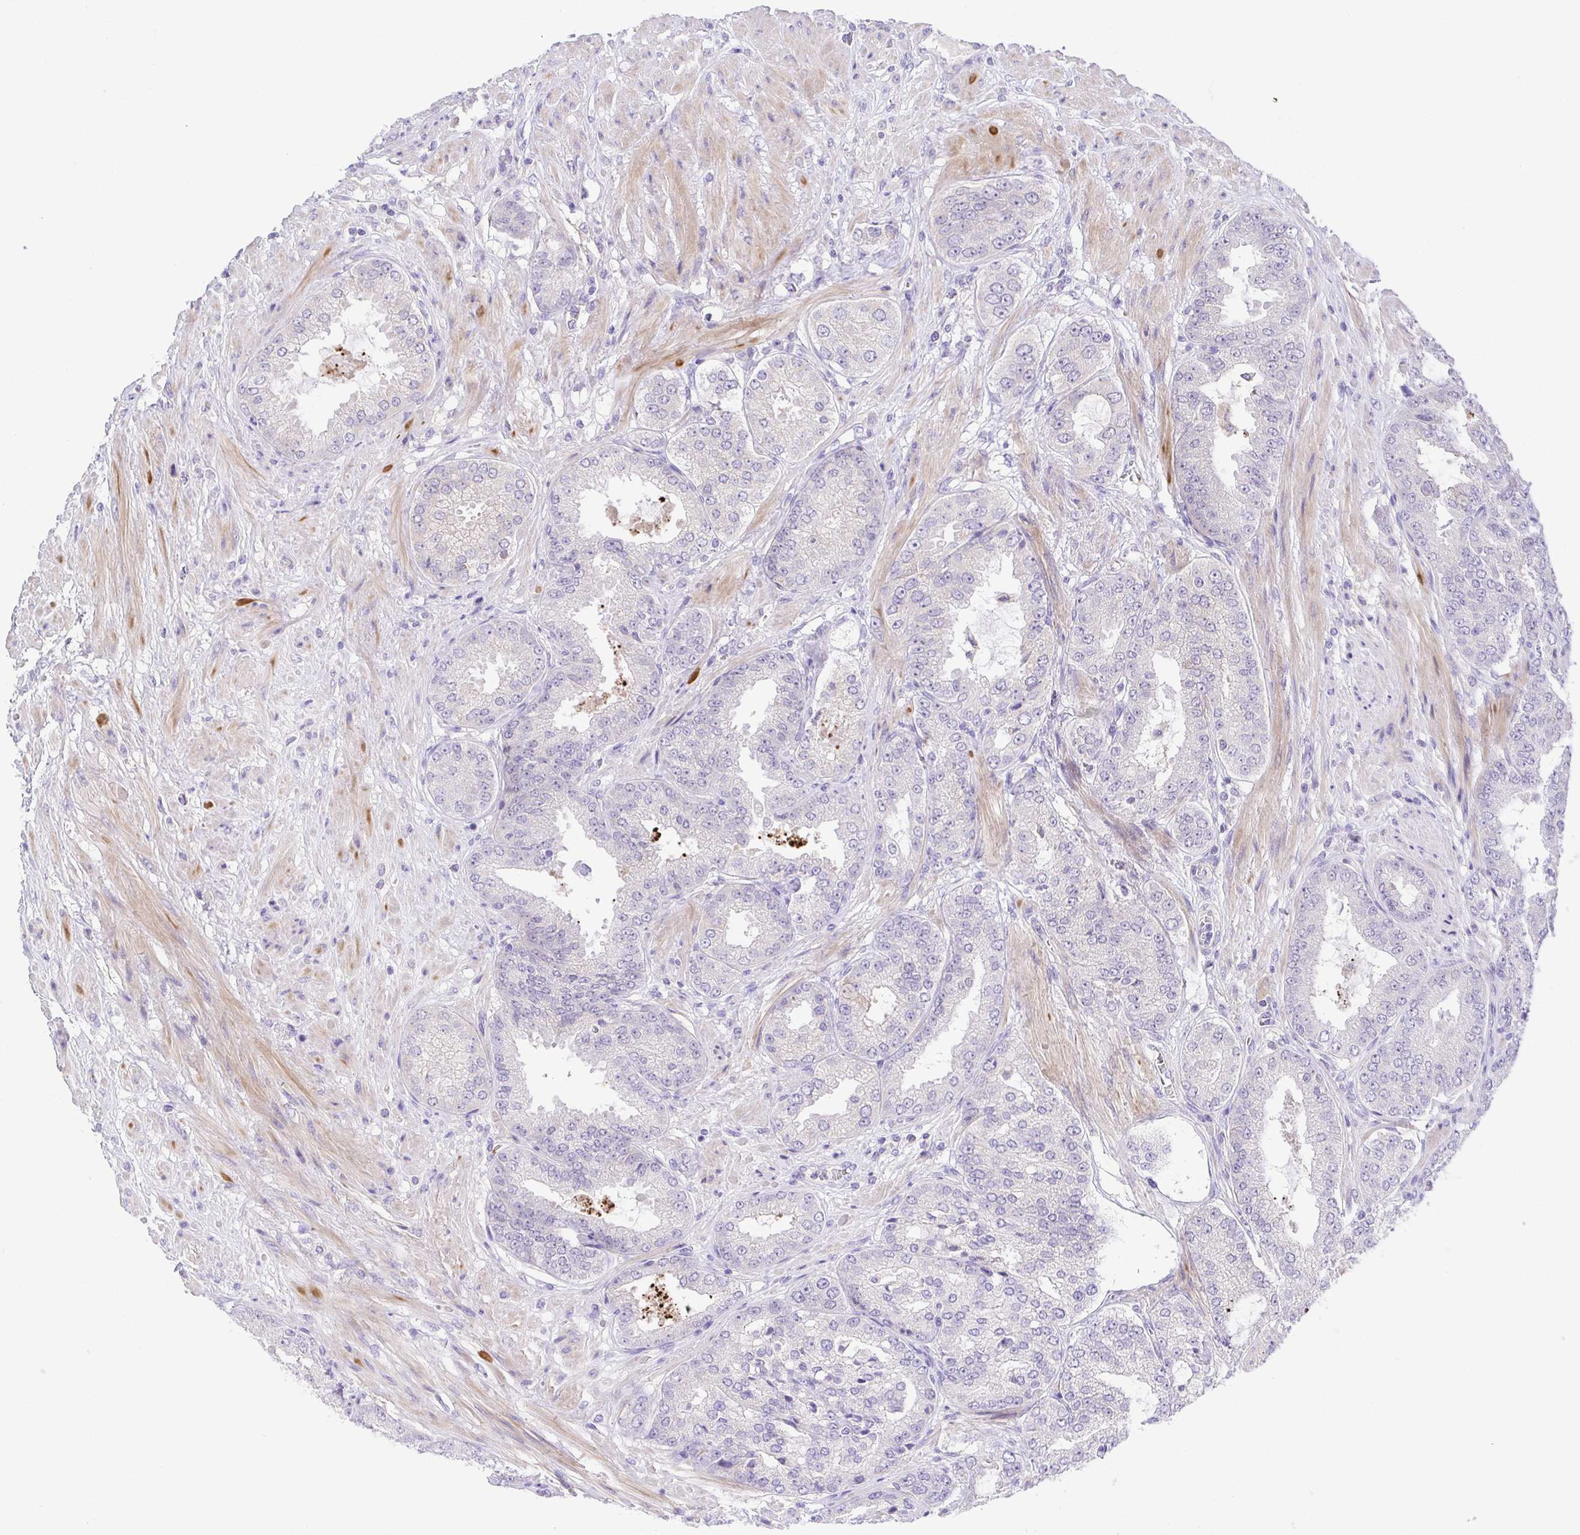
{"staining": {"intensity": "negative", "quantity": "none", "location": "none"}, "tissue": "prostate cancer", "cell_type": "Tumor cells", "image_type": "cancer", "snomed": [{"axis": "morphology", "description": "Adenocarcinoma, High grade"}, {"axis": "topography", "description": "Prostate"}], "caption": "Tumor cells show no significant staining in adenocarcinoma (high-grade) (prostate). The staining is performed using DAB (3,3'-diaminobenzidine) brown chromogen with nuclei counter-stained in using hematoxylin.", "gene": "PRR14L", "patient": {"sex": "male", "age": 71}}